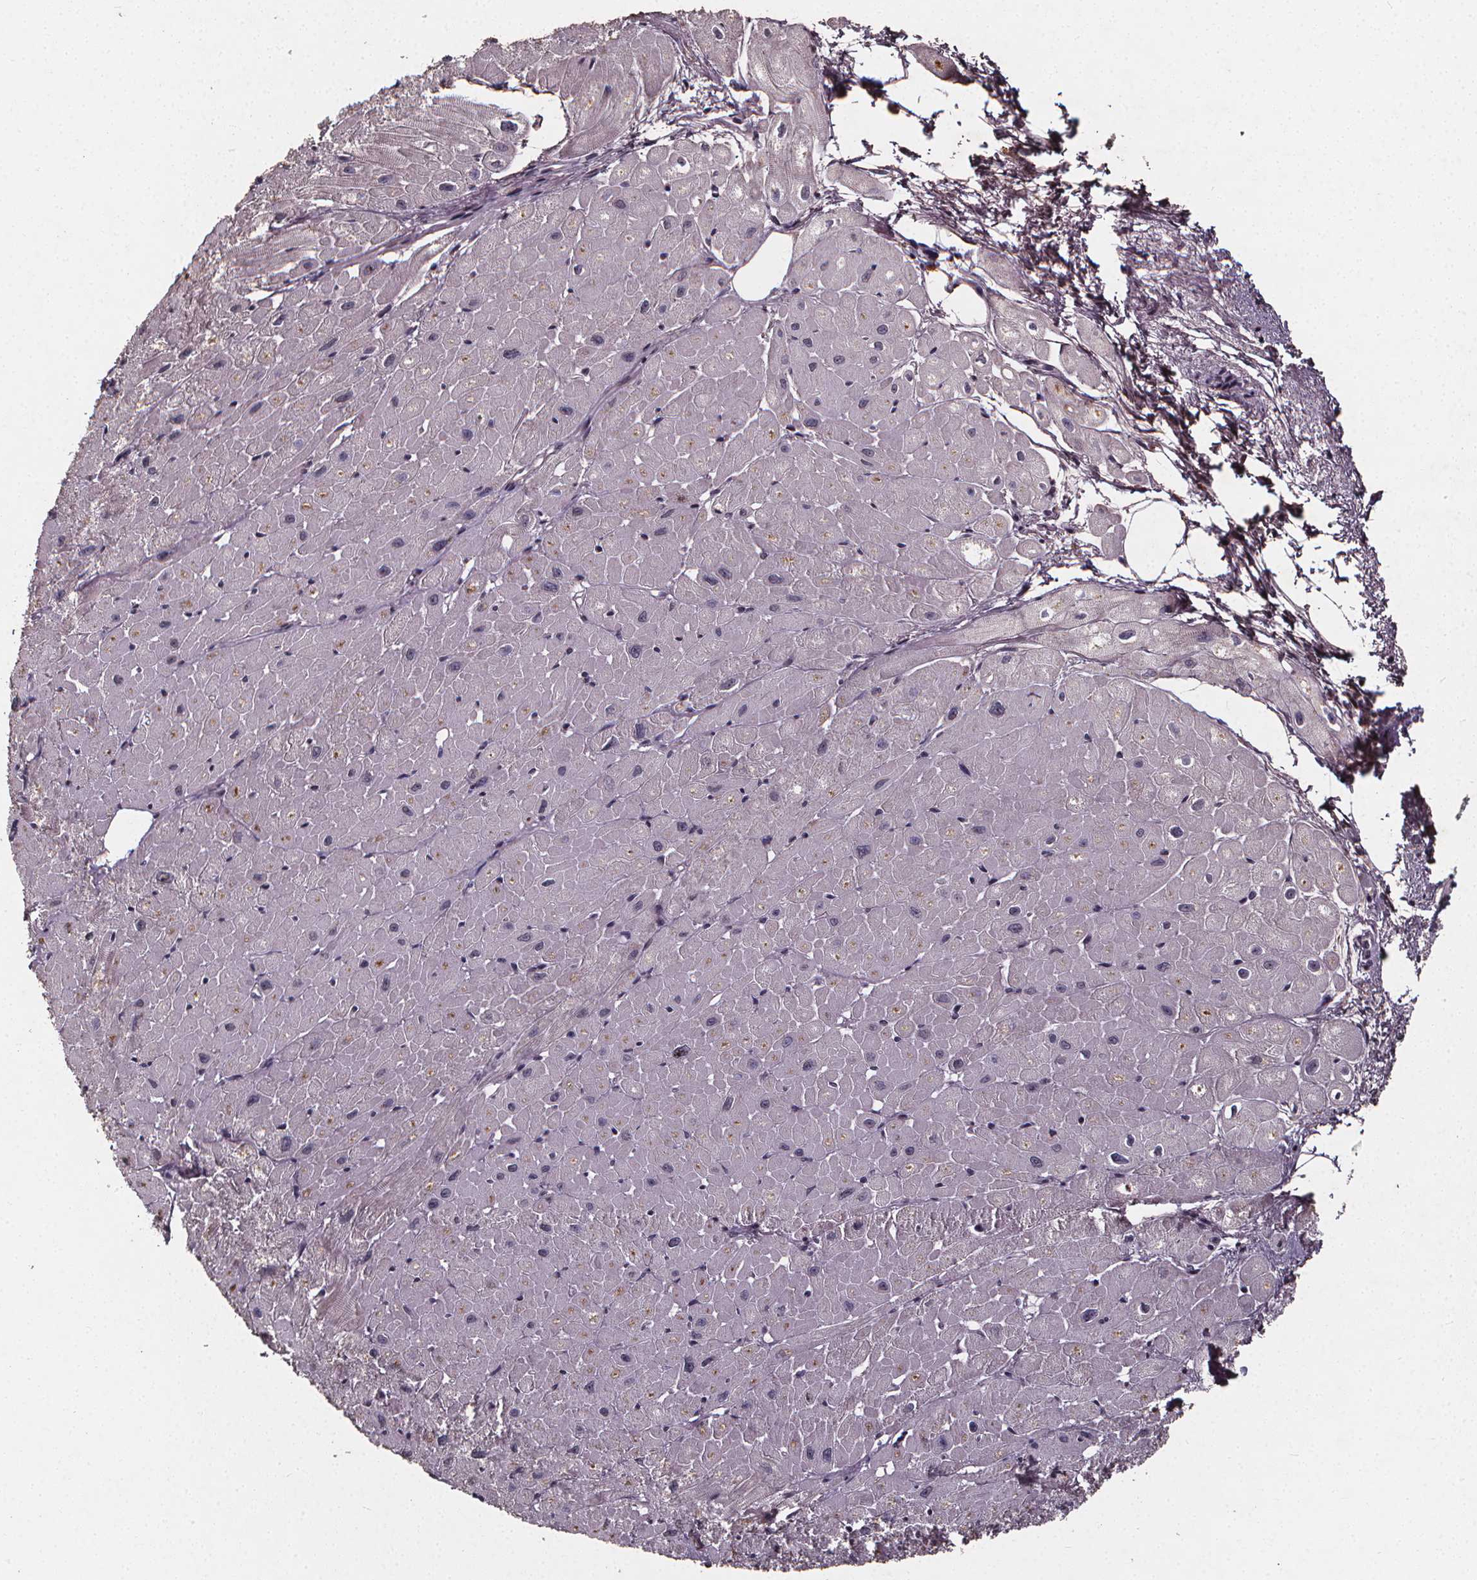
{"staining": {"intensity": "moderate", "quantity": "<25%", "location": "cytoplasmic/membranous"}, "tissue": "heart muscle", "cell_type": "Cardiomyocytes", "image_type": "normal", "snomed": [{"axis": "morphology", "description": "Normal tissue, NOS"}, {"axis": "topography", "description": "Heart"}], "caption": "Human heart muscle stained with a brown dye reveals moderate cytoplasmic/membranous positive expression in approximately <25% of cardiomyocytes.", "gene": "SPAG8", "patient": {"sex": "male", "age": 62}}